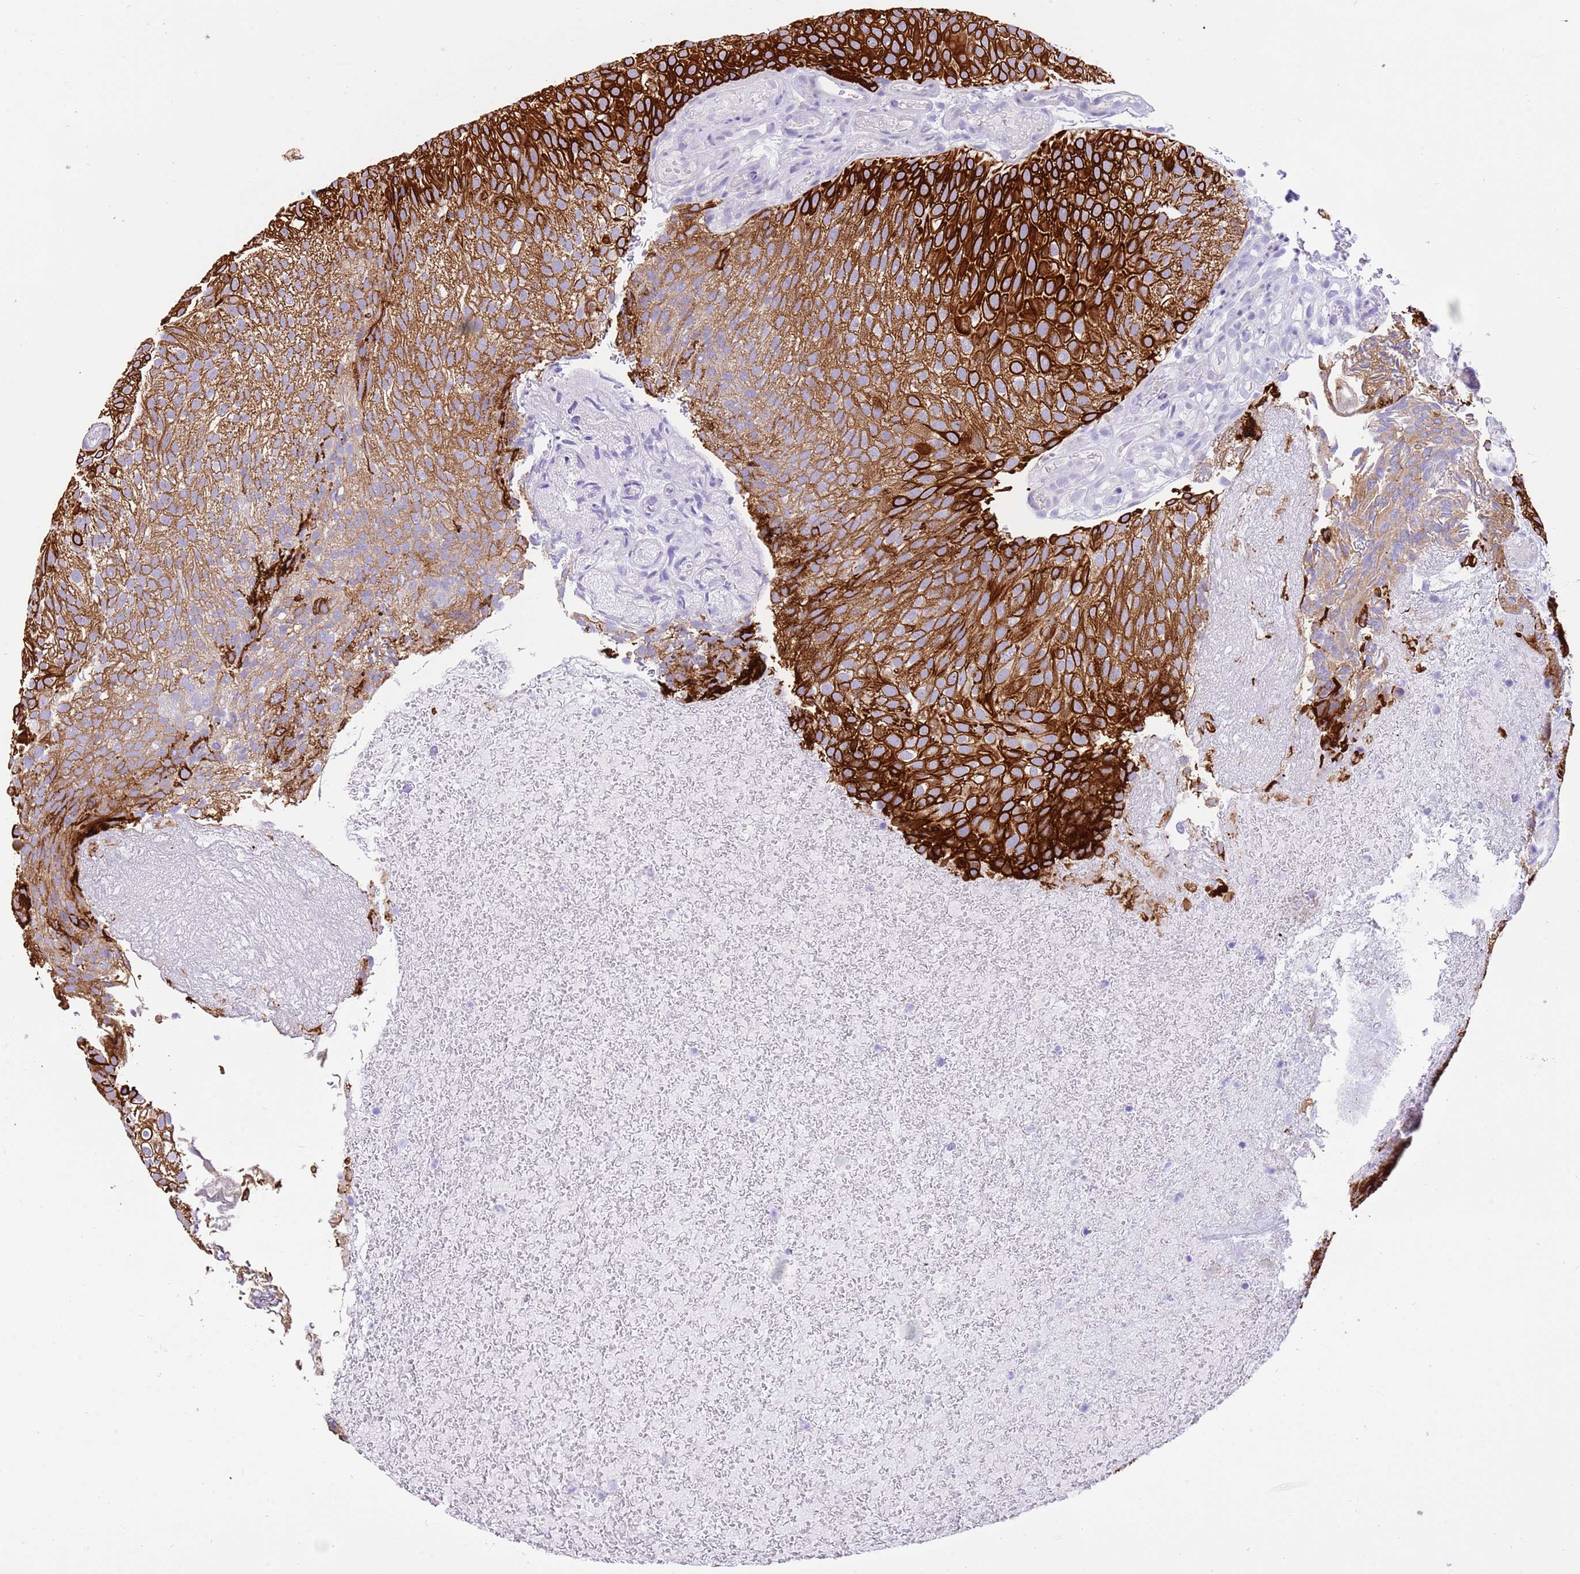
{"staining": {"intensity": "strong", "quantity": ">75%", "location": "cytoplasmic/membranous"}, "tissue": "urothelial cancer", "cell_type": "Tumor cells", "image_type": "cancer", "snomed": [{"axis": "morphology", "description": "Urothelial carcinoma, Low grade"}, {"axis": "topography", "description": "Urinary bladder"}], "caption": "An immunohistochemistry image of tumor tissue is shown. Protein staining in brown highlights strong cytoplasmic/membranous positivity in urothelial cancer within tumor cells.", "gene": "R3HDM4", "patient": {"sex": "male", "age": 78}}